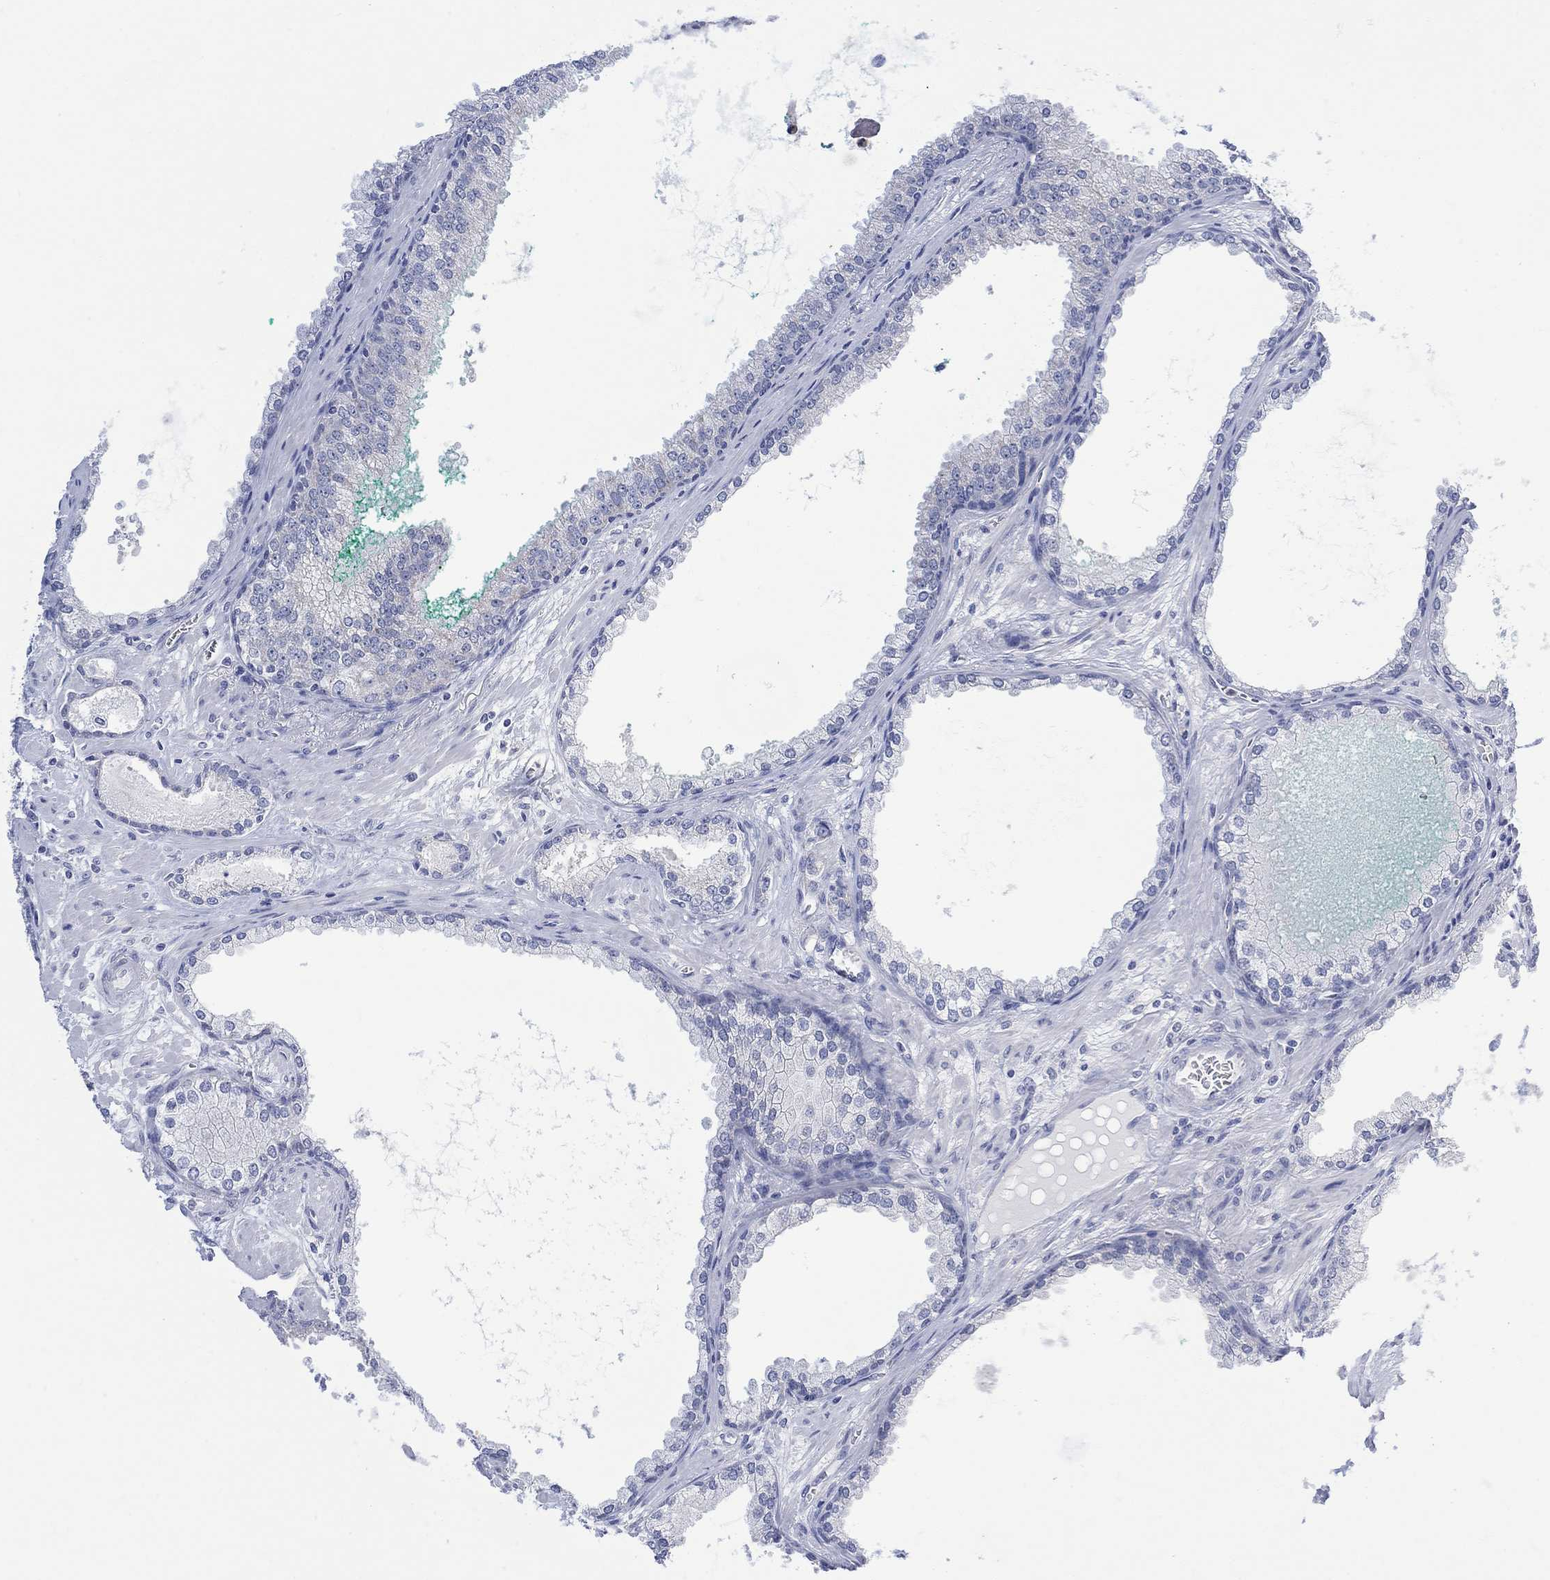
{"staining": {"intensity": "negative", "quantity": "none", "location": "none"}, "tissue": "prostate cancer", "cell_type": "Tumor cells", "image_type": "cancer", "snomed": [{"axis": "morphology", "description": "Adenocarcinoma, NOS"}, {"axis": "topography", "description": "Prostate"}], "caption": "Micrograph shows no significant protein positivity in tumor cells of adenocarcinoma (prostate). (DAB immunohistochemistry visualized using brightfield microscopy, high magnification).", "gene": "FBP2", "patient": {"sex": "male", "age": 67}}